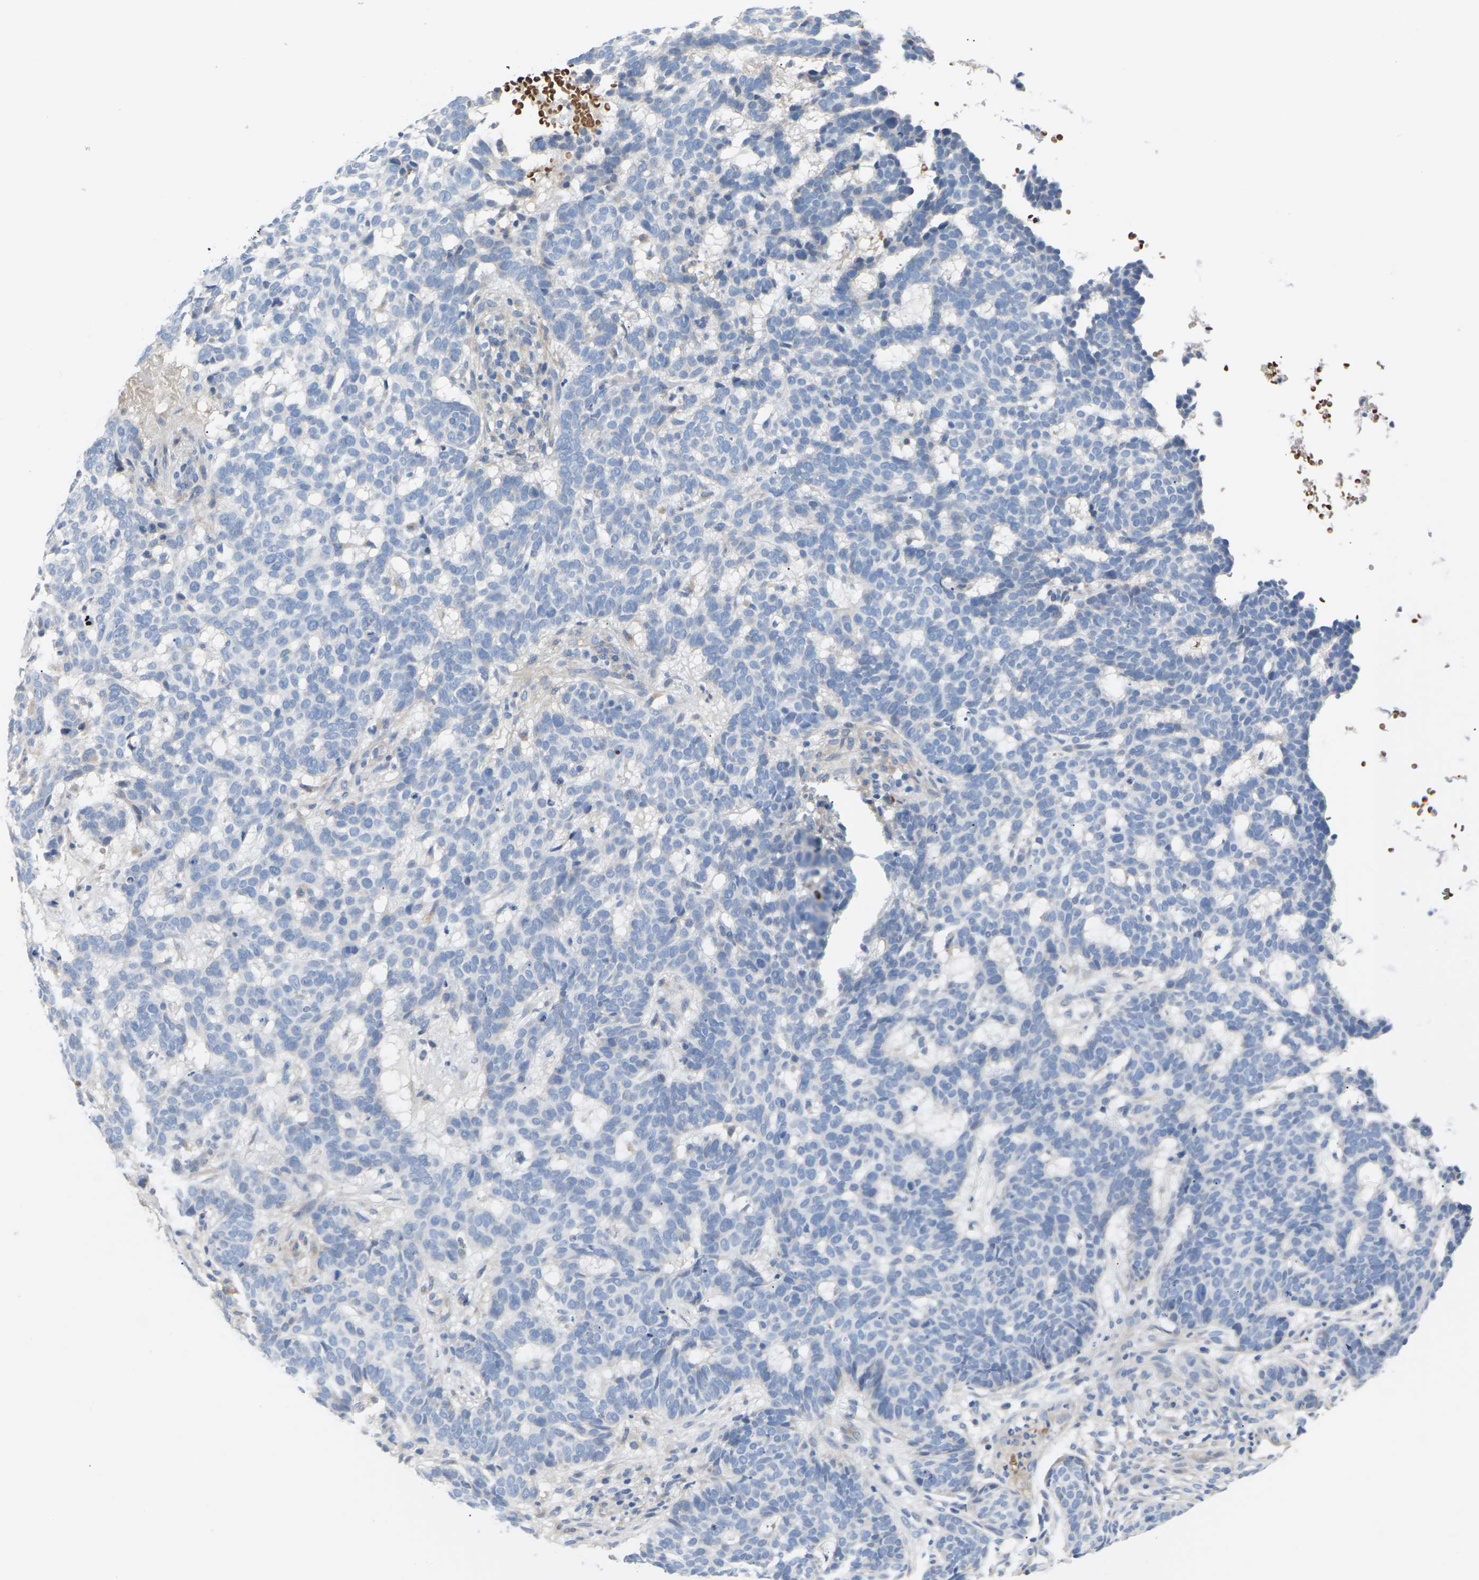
{"staining": {"intensity": "negative", "quantity": "none", "location": "none"}, "tissue": "skin cancer", "cell_type": "Tumor cells", "image_type": "cancer", "snomed": [{"axis": "morphology", "description": "Basal cell carcinoma"}, {"axis": "topography", "description": "Skin"}], "caption": "This is an immunohistochemistry image of human skin cancer. There is no expression in tumor cells.", "gene": "TMCO4", "patient": {"sex": "male", "age": 85}}